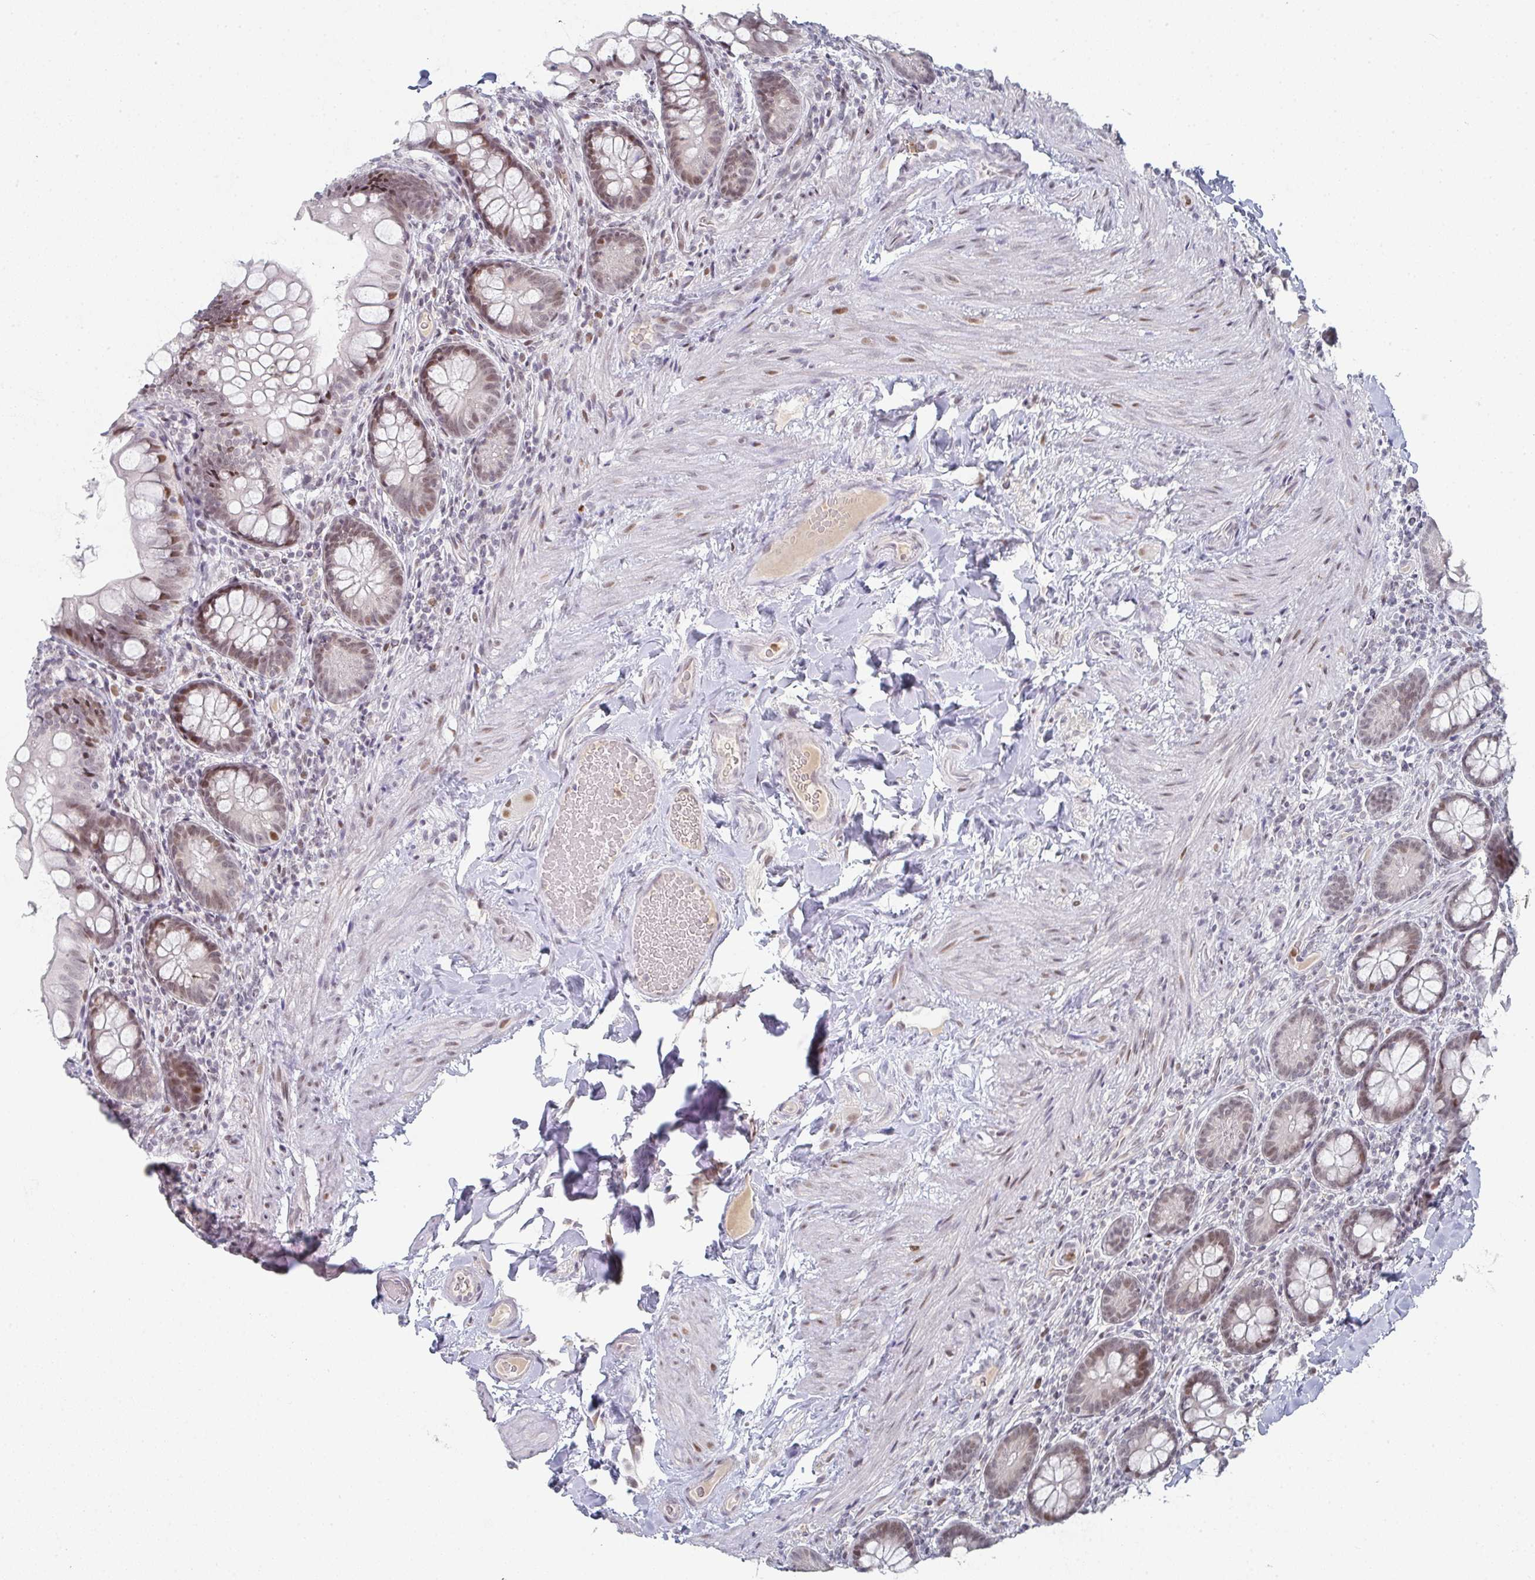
{"staining": {"intensity": "weak", "quantity": "25%-75%", "location": "nuclear"}, "tissue": "small intestine", "cell_type": "Glandular cells", "image_type": "normal", "snomed": [{"axis": "morphology", "description": "Normal tissue, NOS"}, {"axis": "topography", "description": "Small intestine"}], "caption": "An IHC histopathology image of benign tissue is shown. Protein staining in brown labels weak nuclear positivity in small intestine within glandular cells. (Brightfield microscopy of DAB IHC at high magnification).", "gene": "LIN54", "patient": {"sex": "male", "age": 70}}